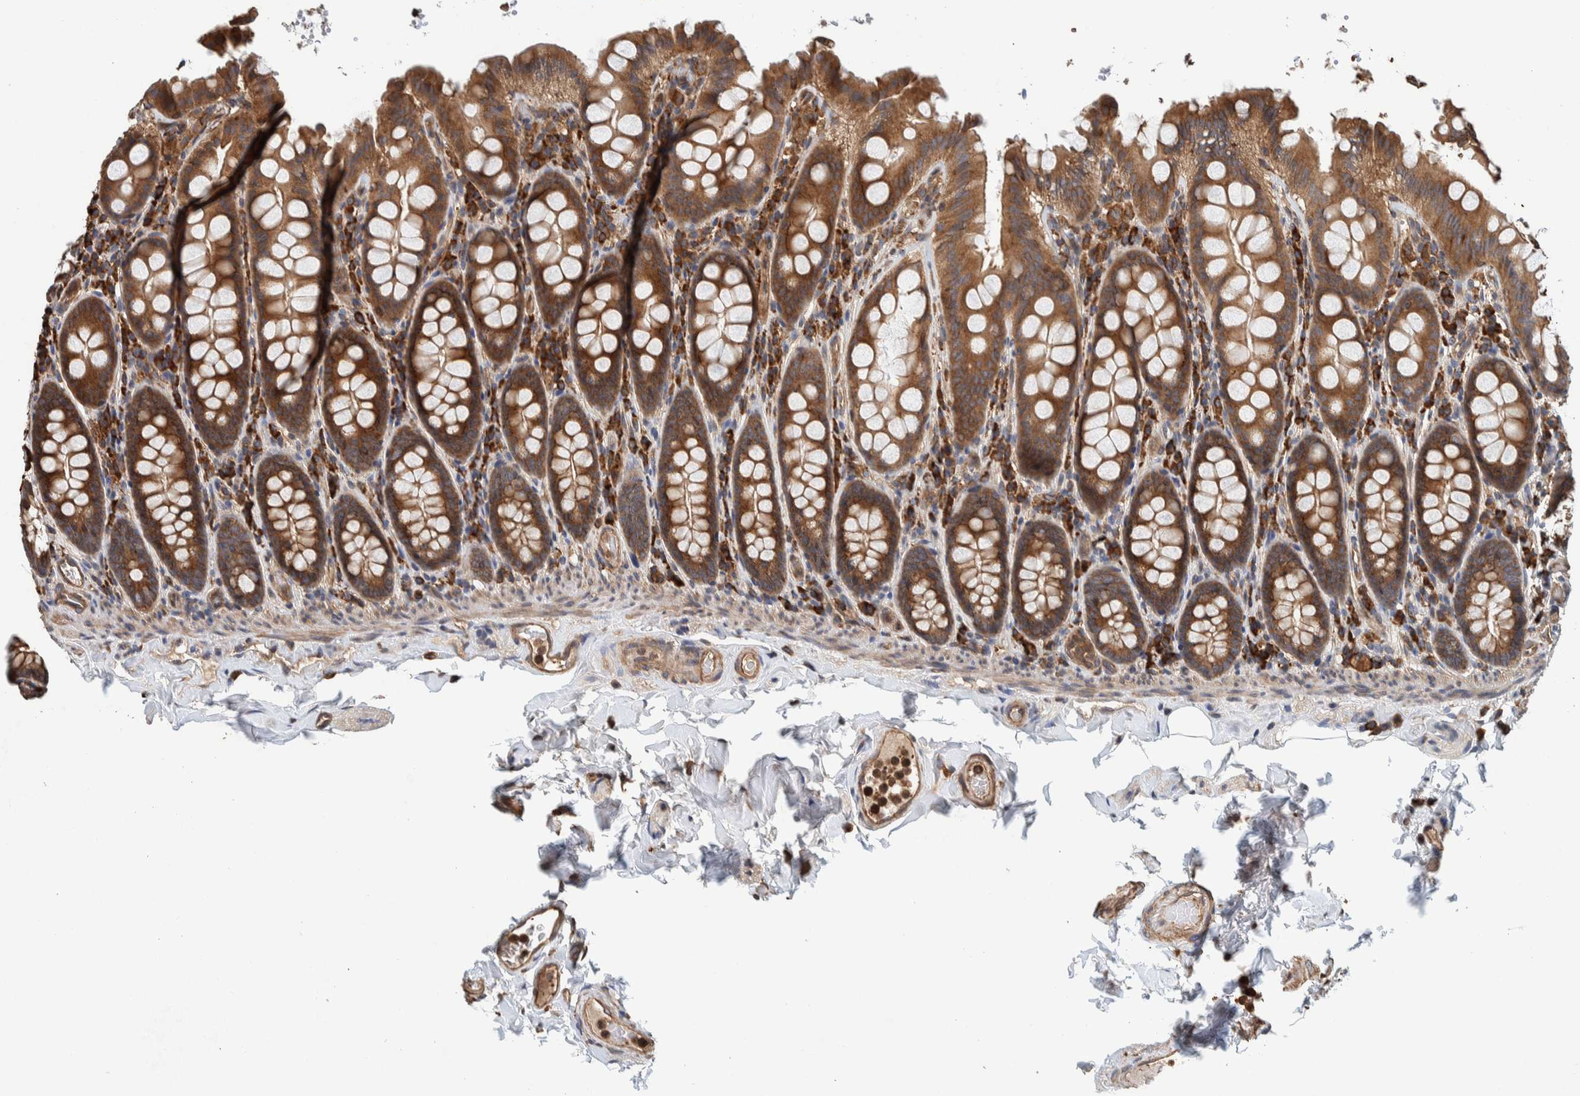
{"staining": {"intensity": "strong", "quantity": ">75%", "location": "cytoplasmic/membranous"}, "tissue": "colon", "cell_type": "Endothelial cells", "image_type": "normal", "snomed": [{"axis": "morphology", "description": "Normal tissue, NOS"}, {"axis": "topography", "description": "Colon"}, {"axis": "topography", "description": "Peripheral nerve tissue"}], "caption": "Strong cytoplasmic/membranous staining for a protein is present in approximately >75% of endothelial cells of normal colon using immunohistochemistry (IHC).", "gene": "PLA2G3", "patient": {"sex": "female", "age": 61}}